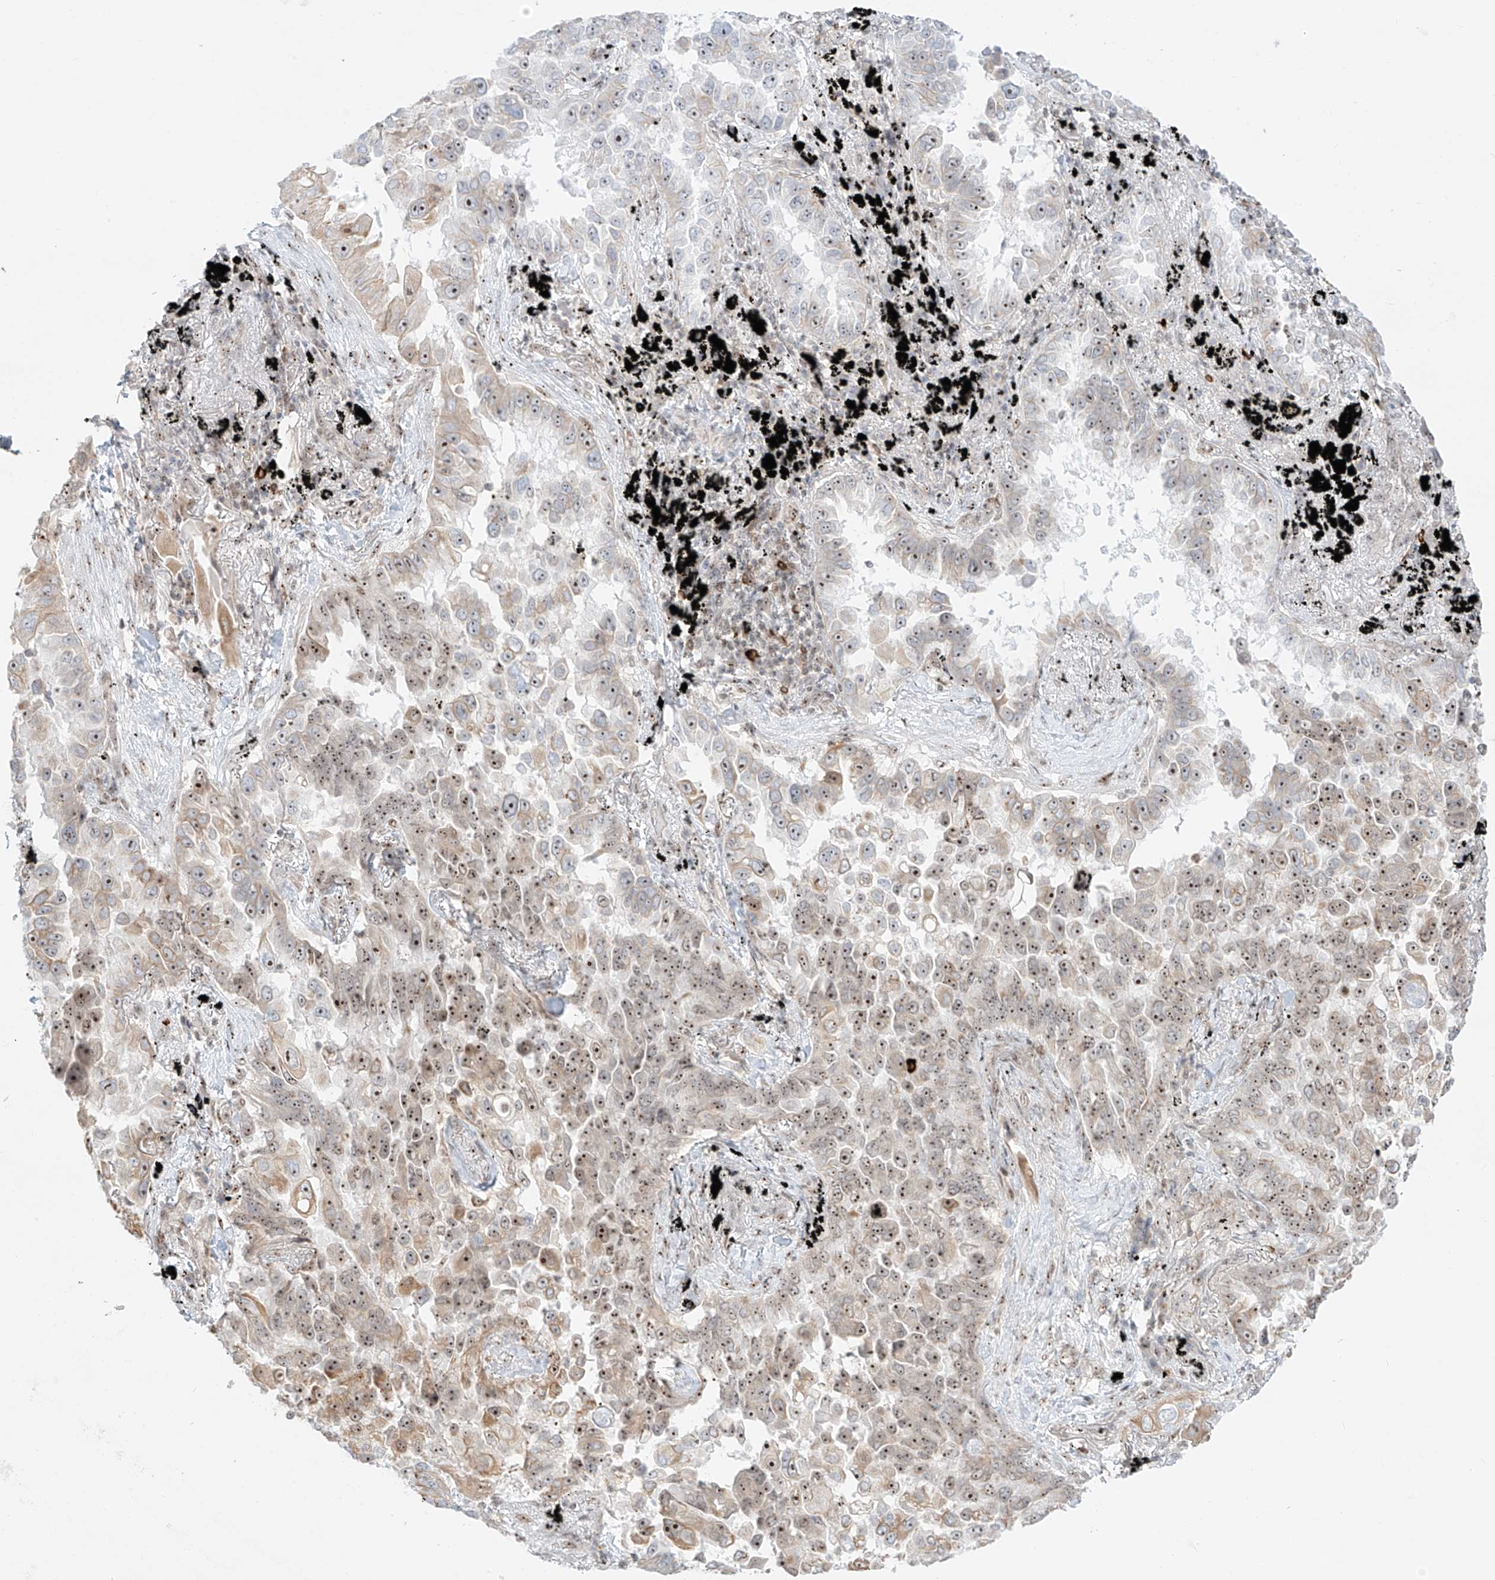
{"staining": {"intensity": "moderate", "quantity": "25%-75%", "location": "cytoplasmic/membranous,nuclear"}, "tissue": "lung cancer", "cell_type": "Tumor cells", "image_type": "cancer", "snomed": [{"axis": "morphology", "description": "Adenocarcinoma, NOS"}, {"axis": "topography", "description": "Lung"}], "caption": "Moderate cytoplasmic/membranous and nuclear protein positivity is present in about 25%-75% of tumor cells in lung cancer (adenocarcinoma).", "gene": "ZNF512", "patient": {"sex": "female", "age": 67}}